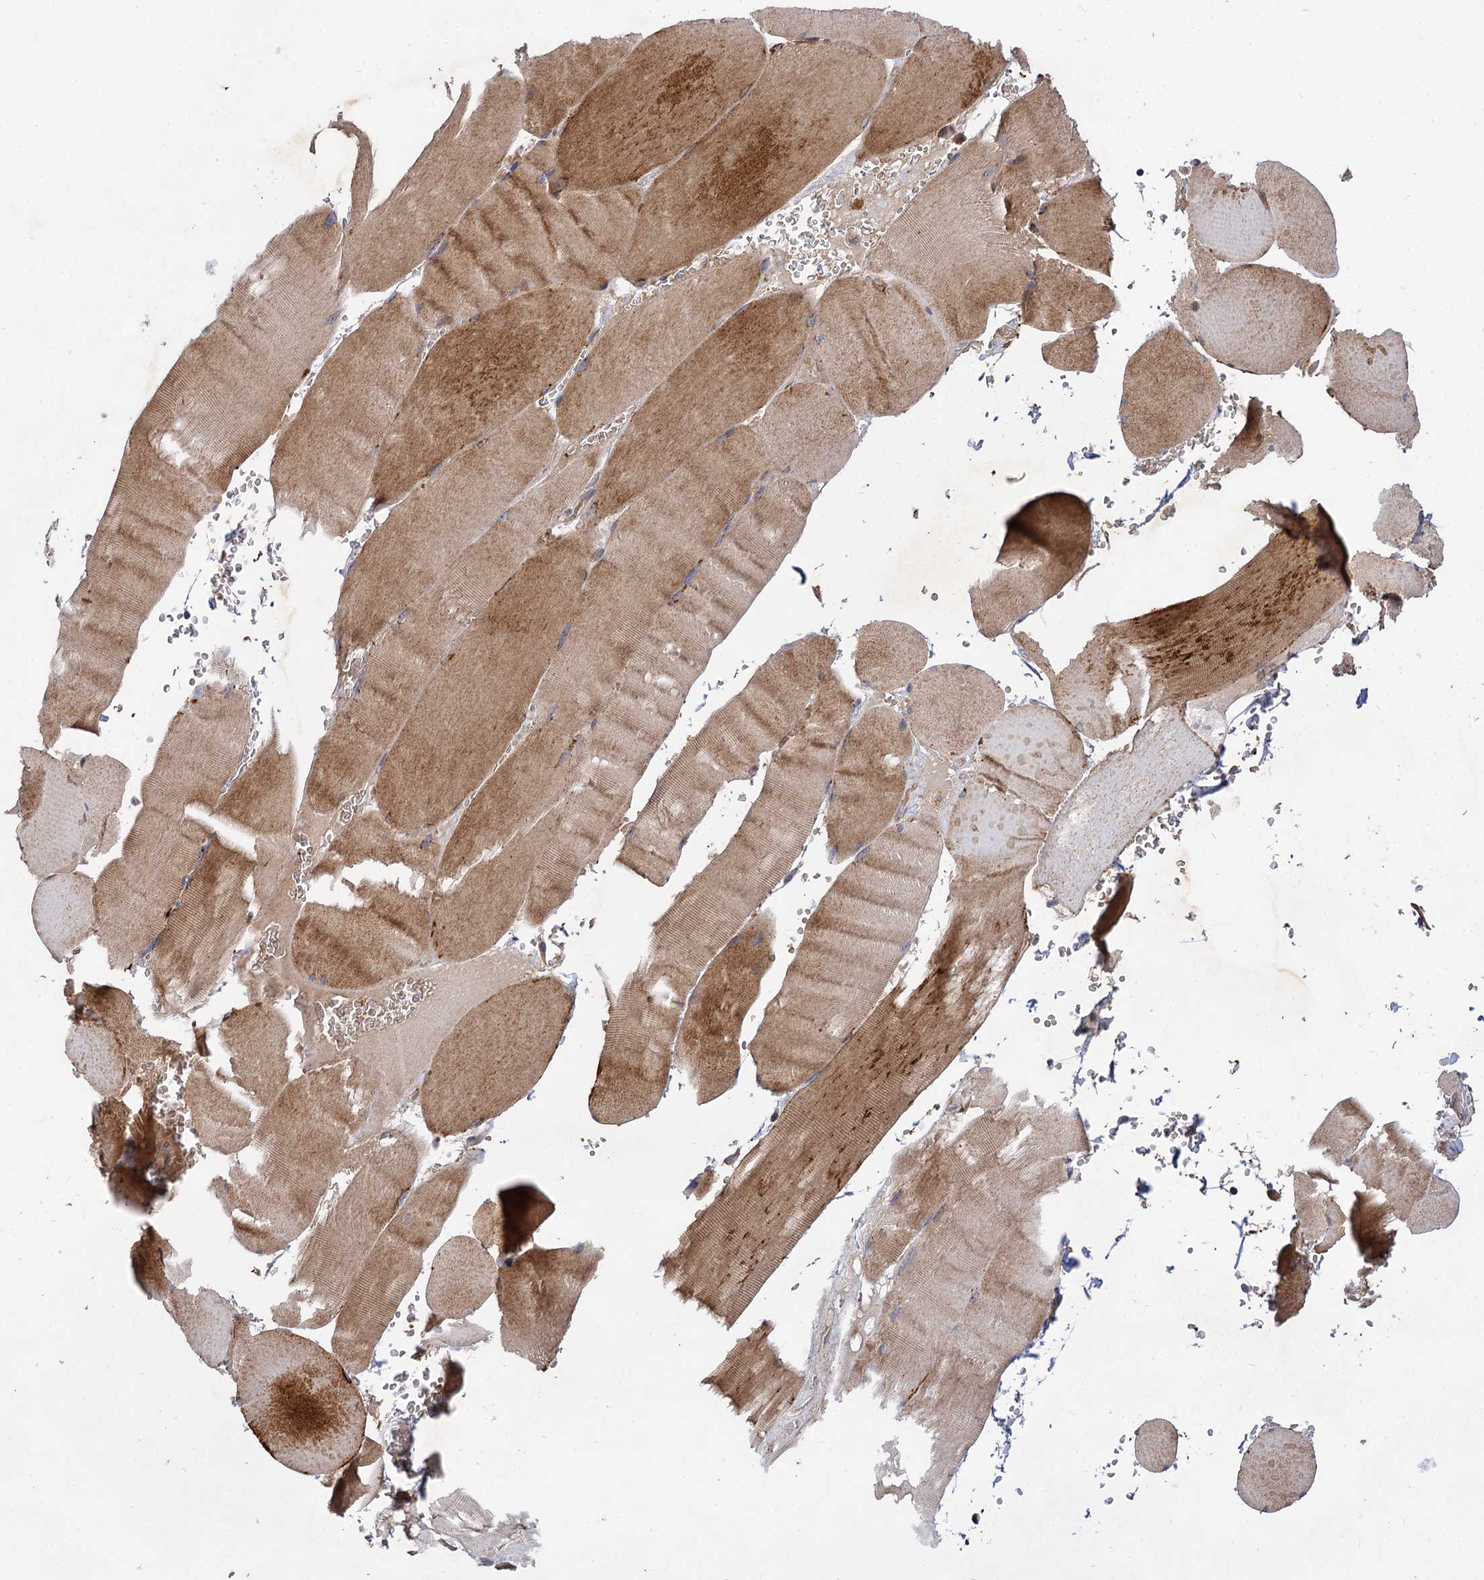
{"staining": {"intensity": "moderate", "quantity": ">75%", "location": "cytoplasmic/membranous"}, "tissue": "skeletal muscle", "cell_type": "Myocytes", "image_type": "normal", "snomed": [{"axis": "morphology", "description": "Normal tissue, NOS"}, {"axis": "topography", "description": "Skeletal muscle"}, {"axis": "topography", "description": "Head-Neck"}], "caption": "IHC staining of benign skeletal muscle, which shows medium levels of moderate cytoplasmic/membranous positivity in approximately >75% of myocytes indicating moderate cytoplasmic/membranous protein expression. The staining was performed using DAB (3,3'-diaminobenzidine) (brown) for protein detection and nuclei were counterstained in hematoxylin (blue).", "gene": "PATL1", "patient": {"sex": "male", "age": 66}}